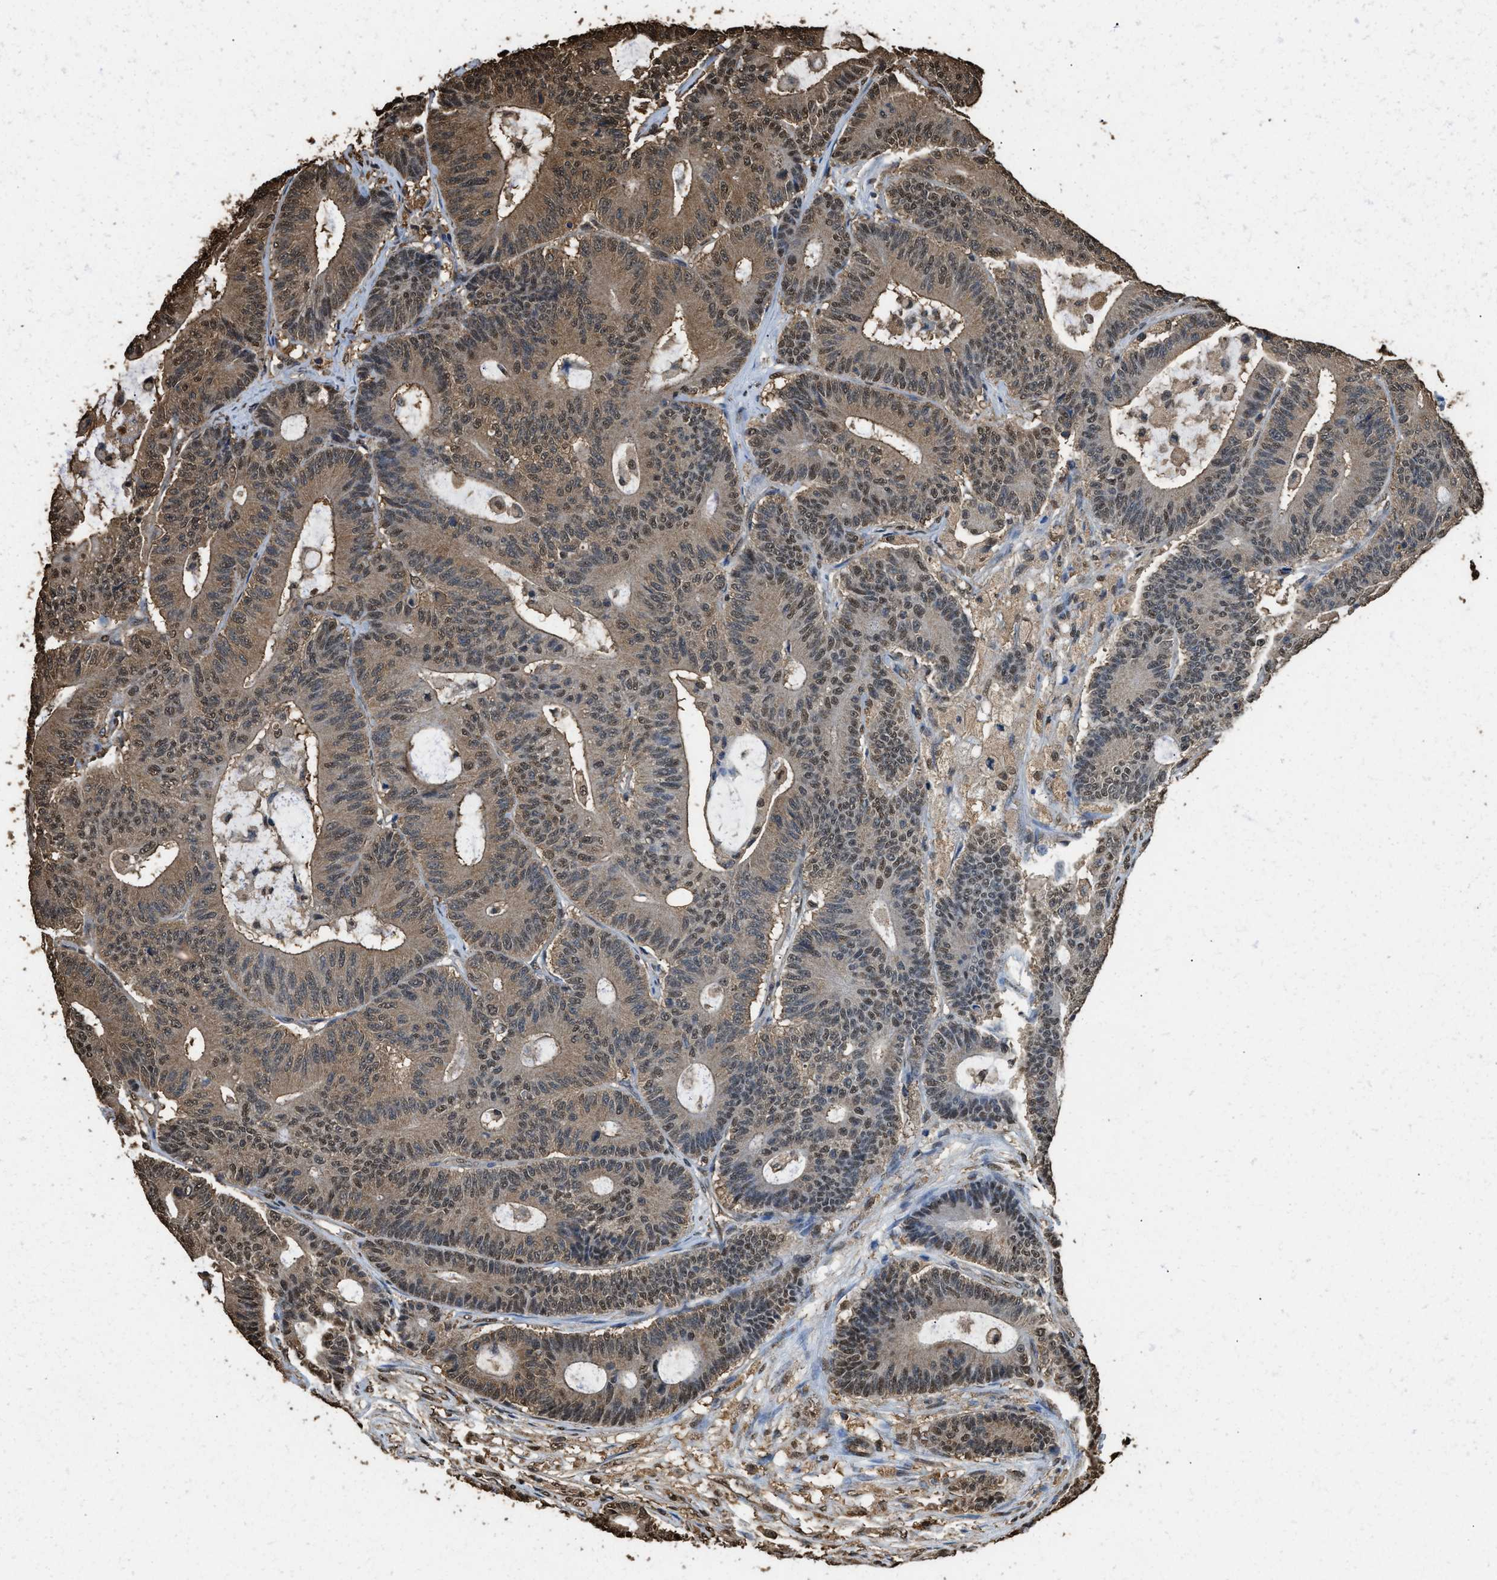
{"staining": {"intensity": "moderate", "quantity": ">75%", "location": "cytoplasmic/membranous,nuclear"}, "tissue": "colorectal cancer", "cell_type": "Tumor cells", "image_type": "cancer", "snomed": [{"axis": "morphology", "description": "Adenocarcinoma, NOS"}, {"axis": "topography", "description": "Colon"}], "caption": "Protein staining displays moderate cytoplasmic/membranous and nuclear staining in about >75% of tumor cells in colorectal cancer.", "gene": "GAPDH", "patient": {"sex": "female", "age": 84}}